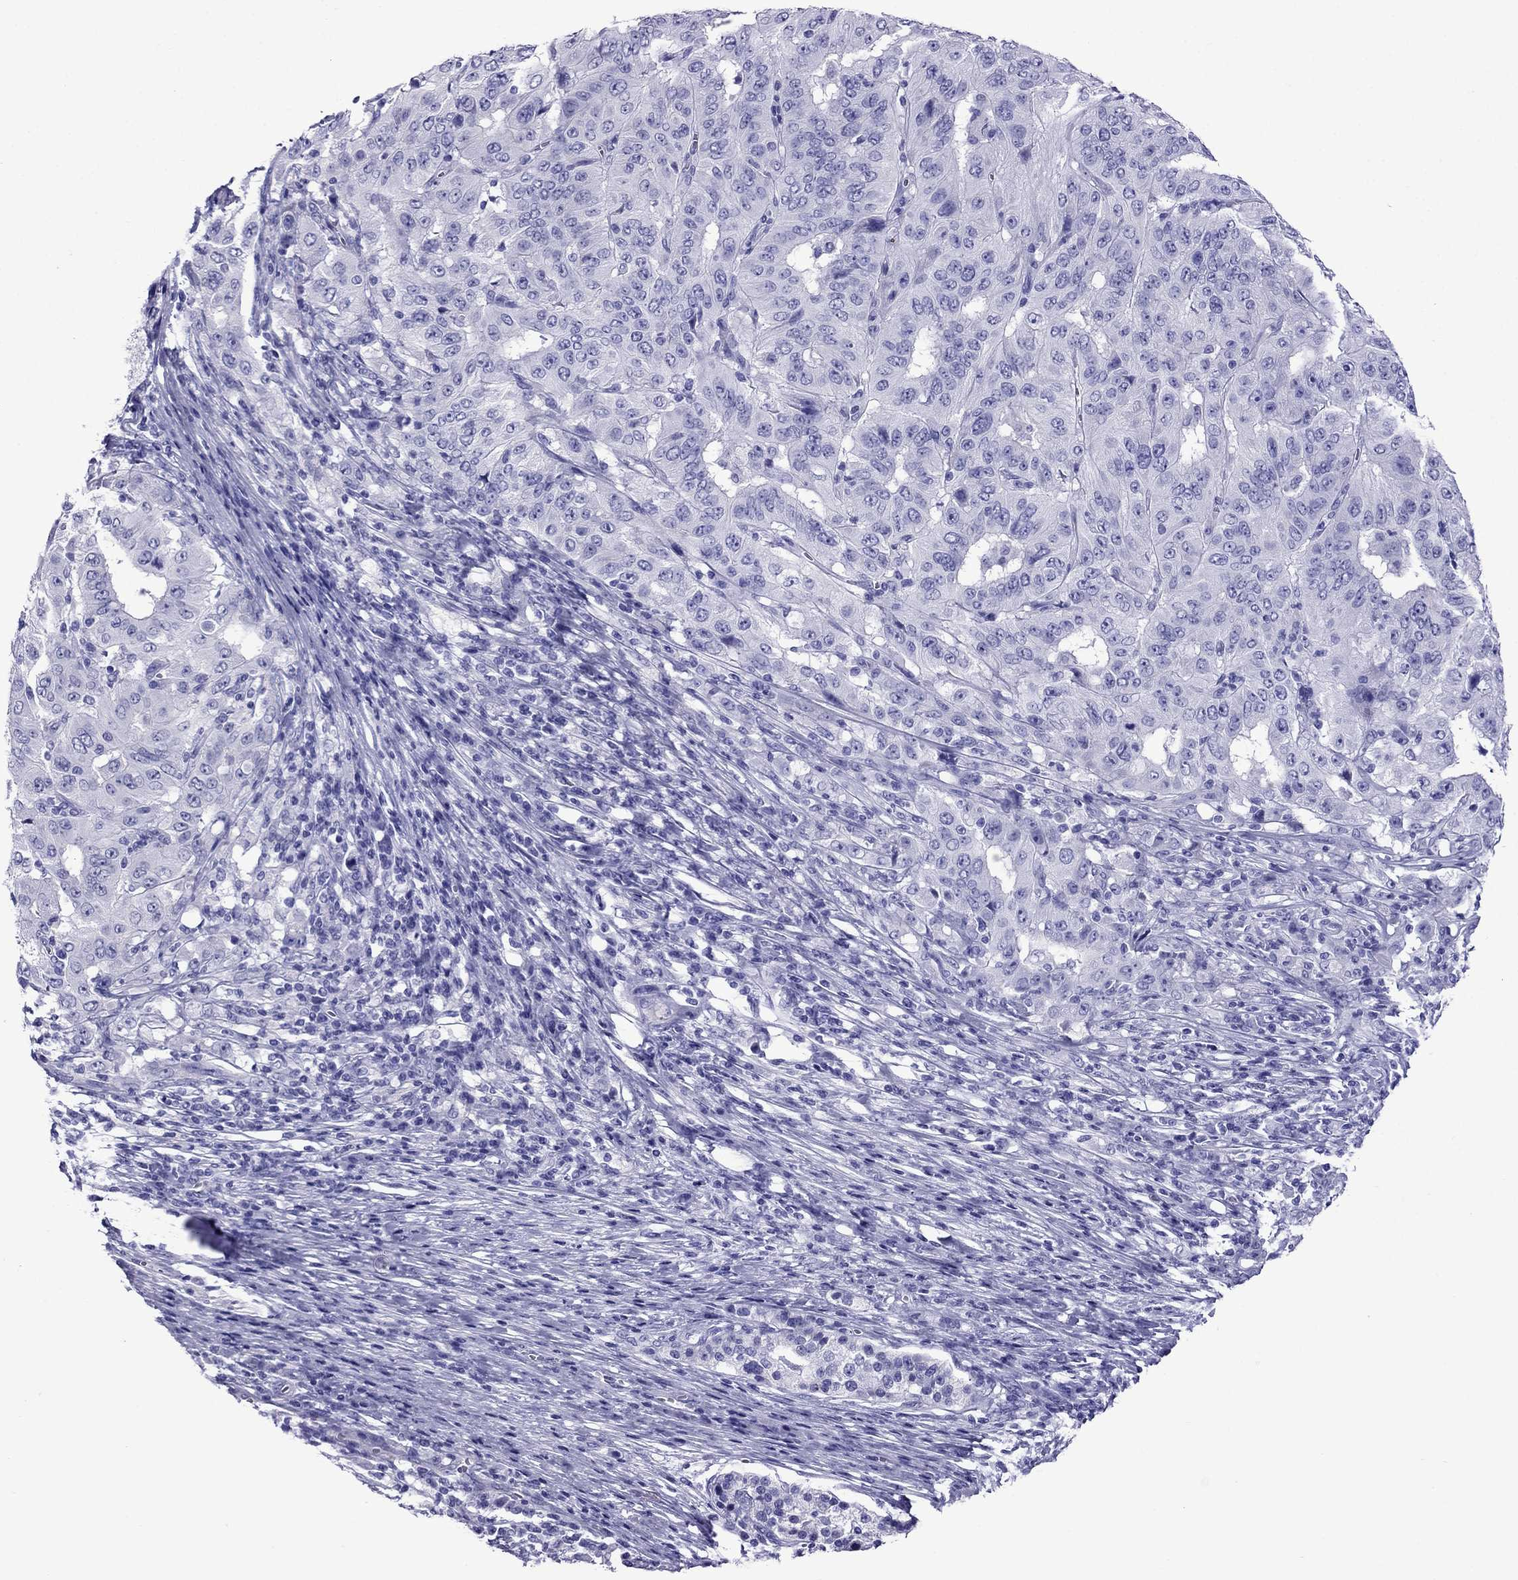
{"staining": {"intensity": "negative", "quantity": "none", "location": "none"}, "tissue": "pancreatic cancer", "cell_type": "Tumor cells", "image_type": "cancer", "snomed": [{"axis": "morphology", "description": "Adenocarcinoma, NOS"}, {"axis": "topography", "description": "Pancreas"}], "caption": "Tumor cells are negative for brown protein staining in adenocarcinoma (pancreatic). (Brightfield microscopy of DAB IHC at high magnification).", "gene": "CRYBA1", "patient": {"sex": "male", "age": 63}}